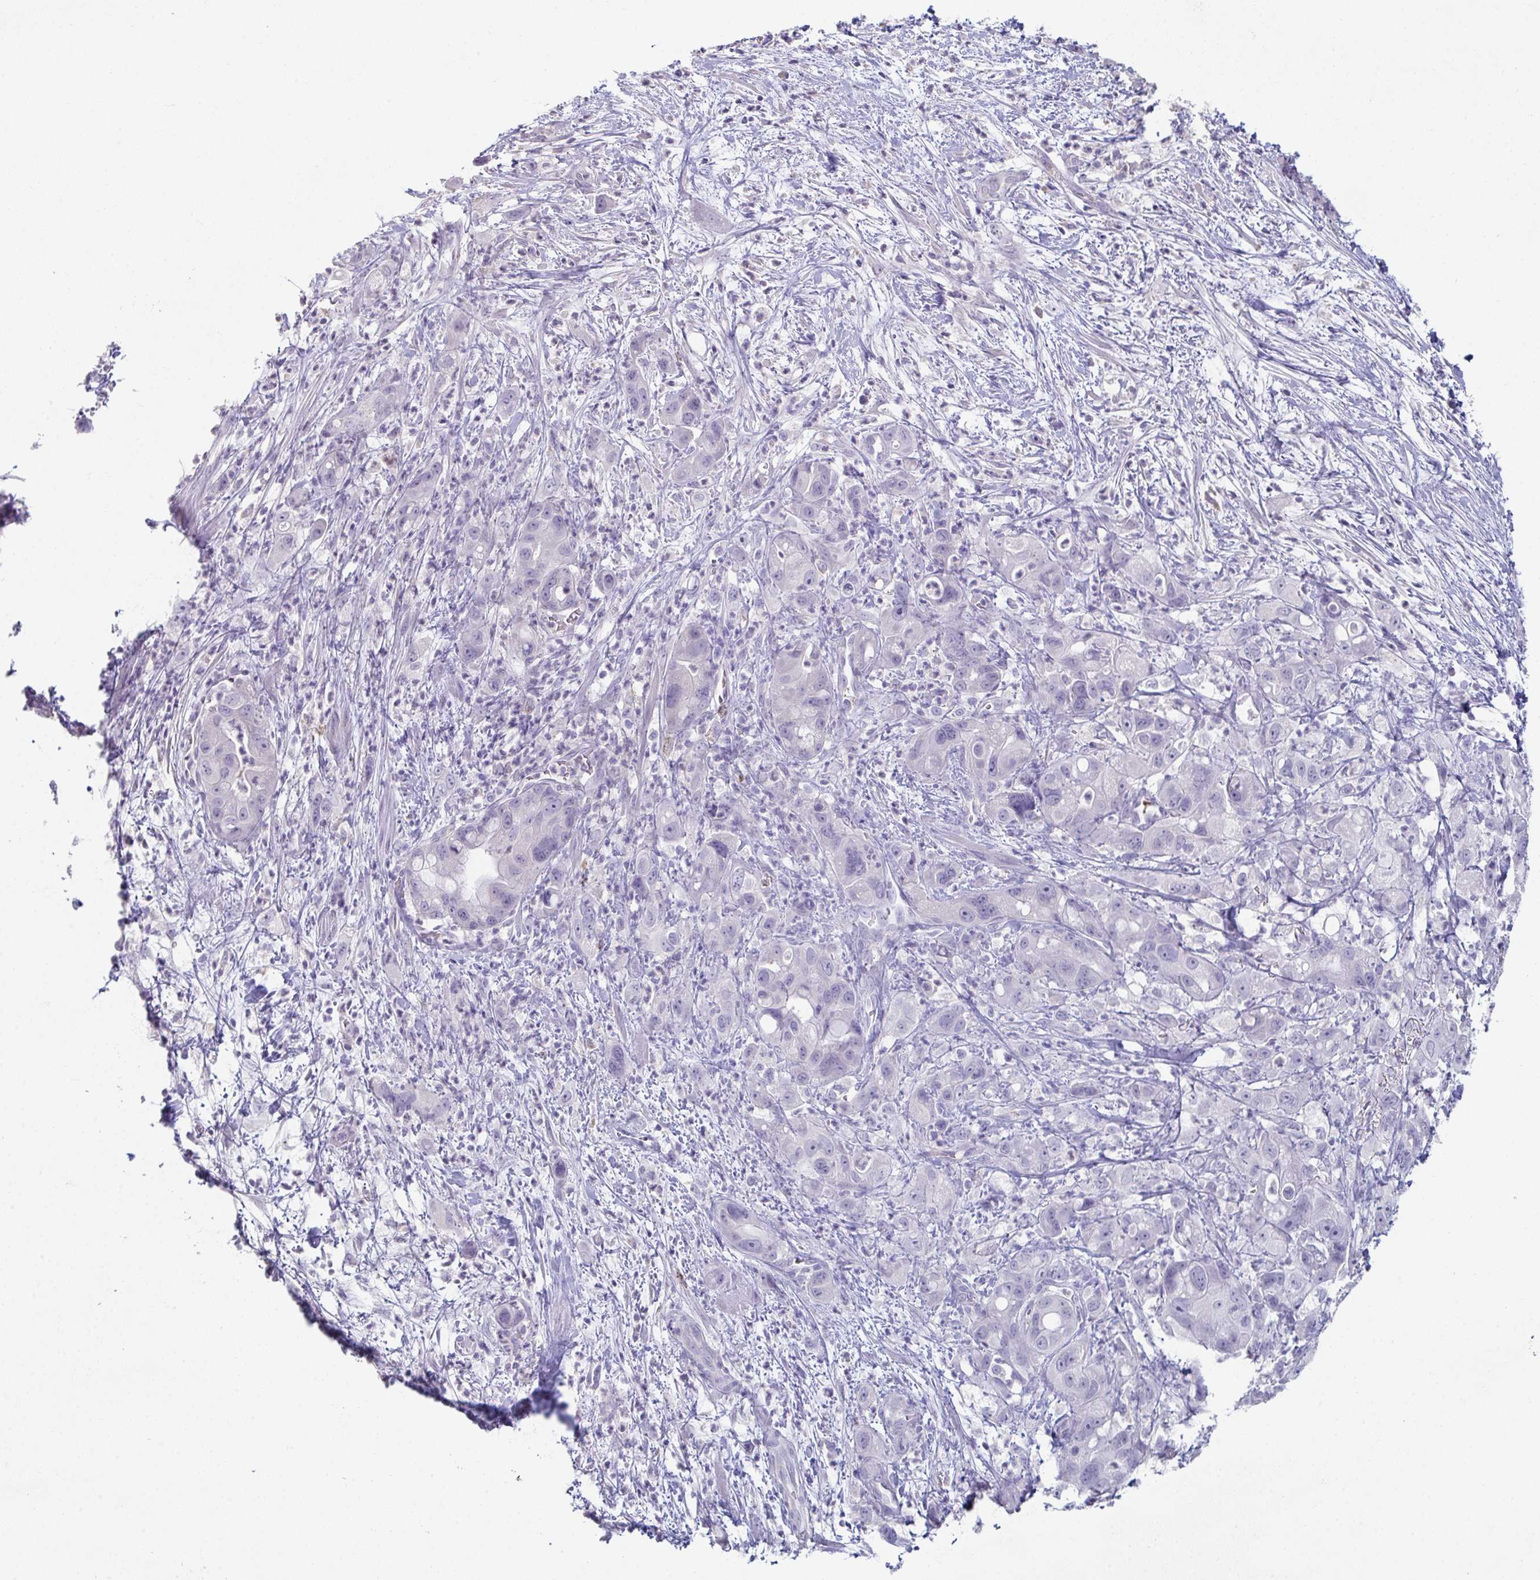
{"staining": {"intensity": "negative", "quantity": "none", "location": "none"}, "tissue": "pancreatic cancer", "cell_type": "Tumor cells", "image_type": "cancer", "snomed": [{"axis": "morphology", "description": "Adenocarcinoma, NOS"}, {"axis": "topography", "description": "Pancreas"}], "caption": "Tumor cells are negative for protein expression in human adenocarcinoma (pancreatic). (IHC, brightfield microscopy, high magnification).", "gene": "ADAM21", "patient": {"sex": "male", "age": 68}}